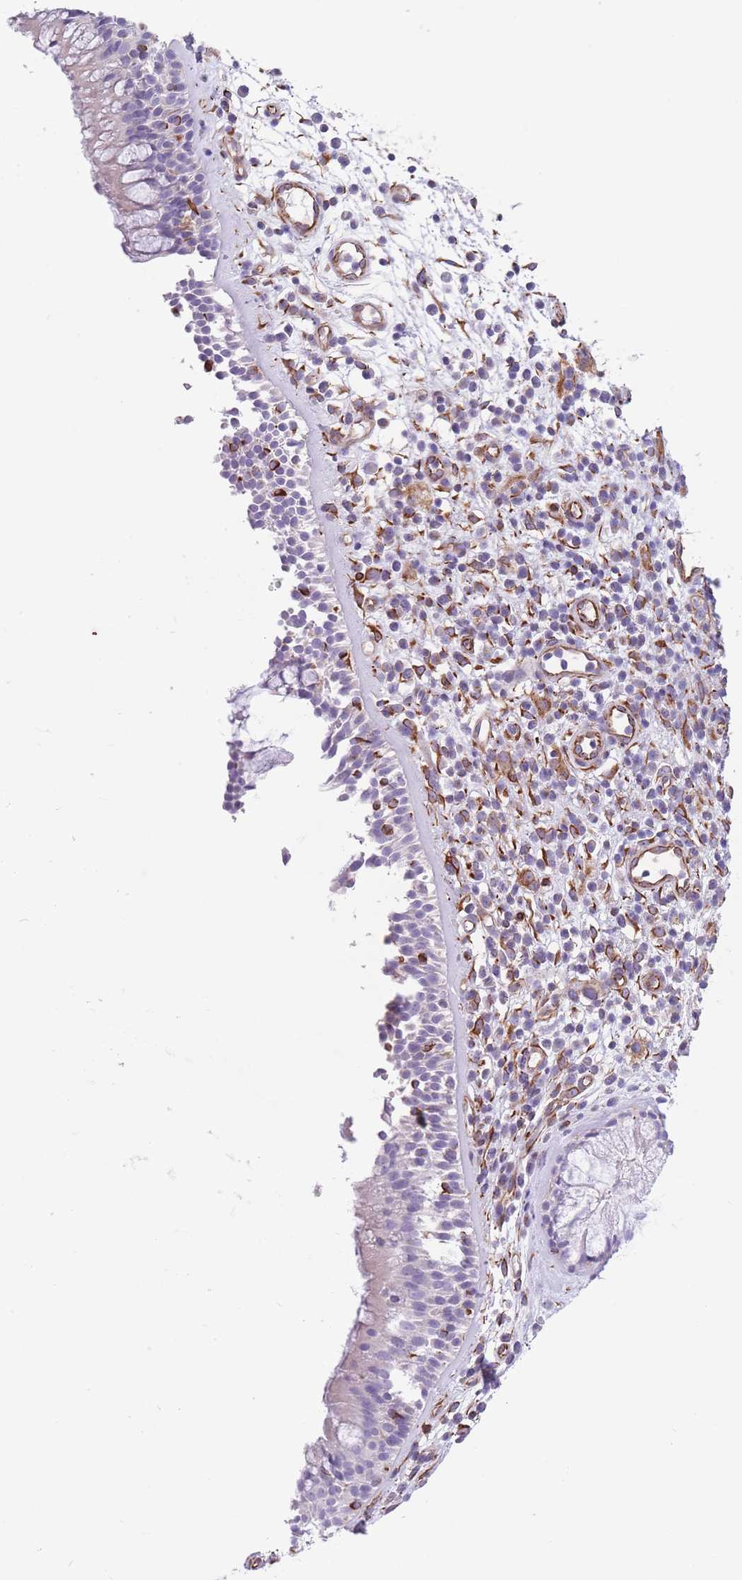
{"staining": {"intensity": "negative", "quantity": "none", "location": "none"}, "tissue": "nasopharynx", "cell_type": "Respiratory epithelial cells", "image_type": "normal", "snomed": [{"axis": "morphology", "description": "Normal tissue, NOS"}, {"axis": "topography", "description": "Nasopharynx"}], "caption": "A high-resolution image shows IHC staining of normal nasopharynx, which shows no significant staining in respiratory epithelial cells. (Immunohistochemistry (ihc), brightfield microscopy, high magnification).", "gene": "ATP5MF", "patient": {"sex": "male", "age": 63}}